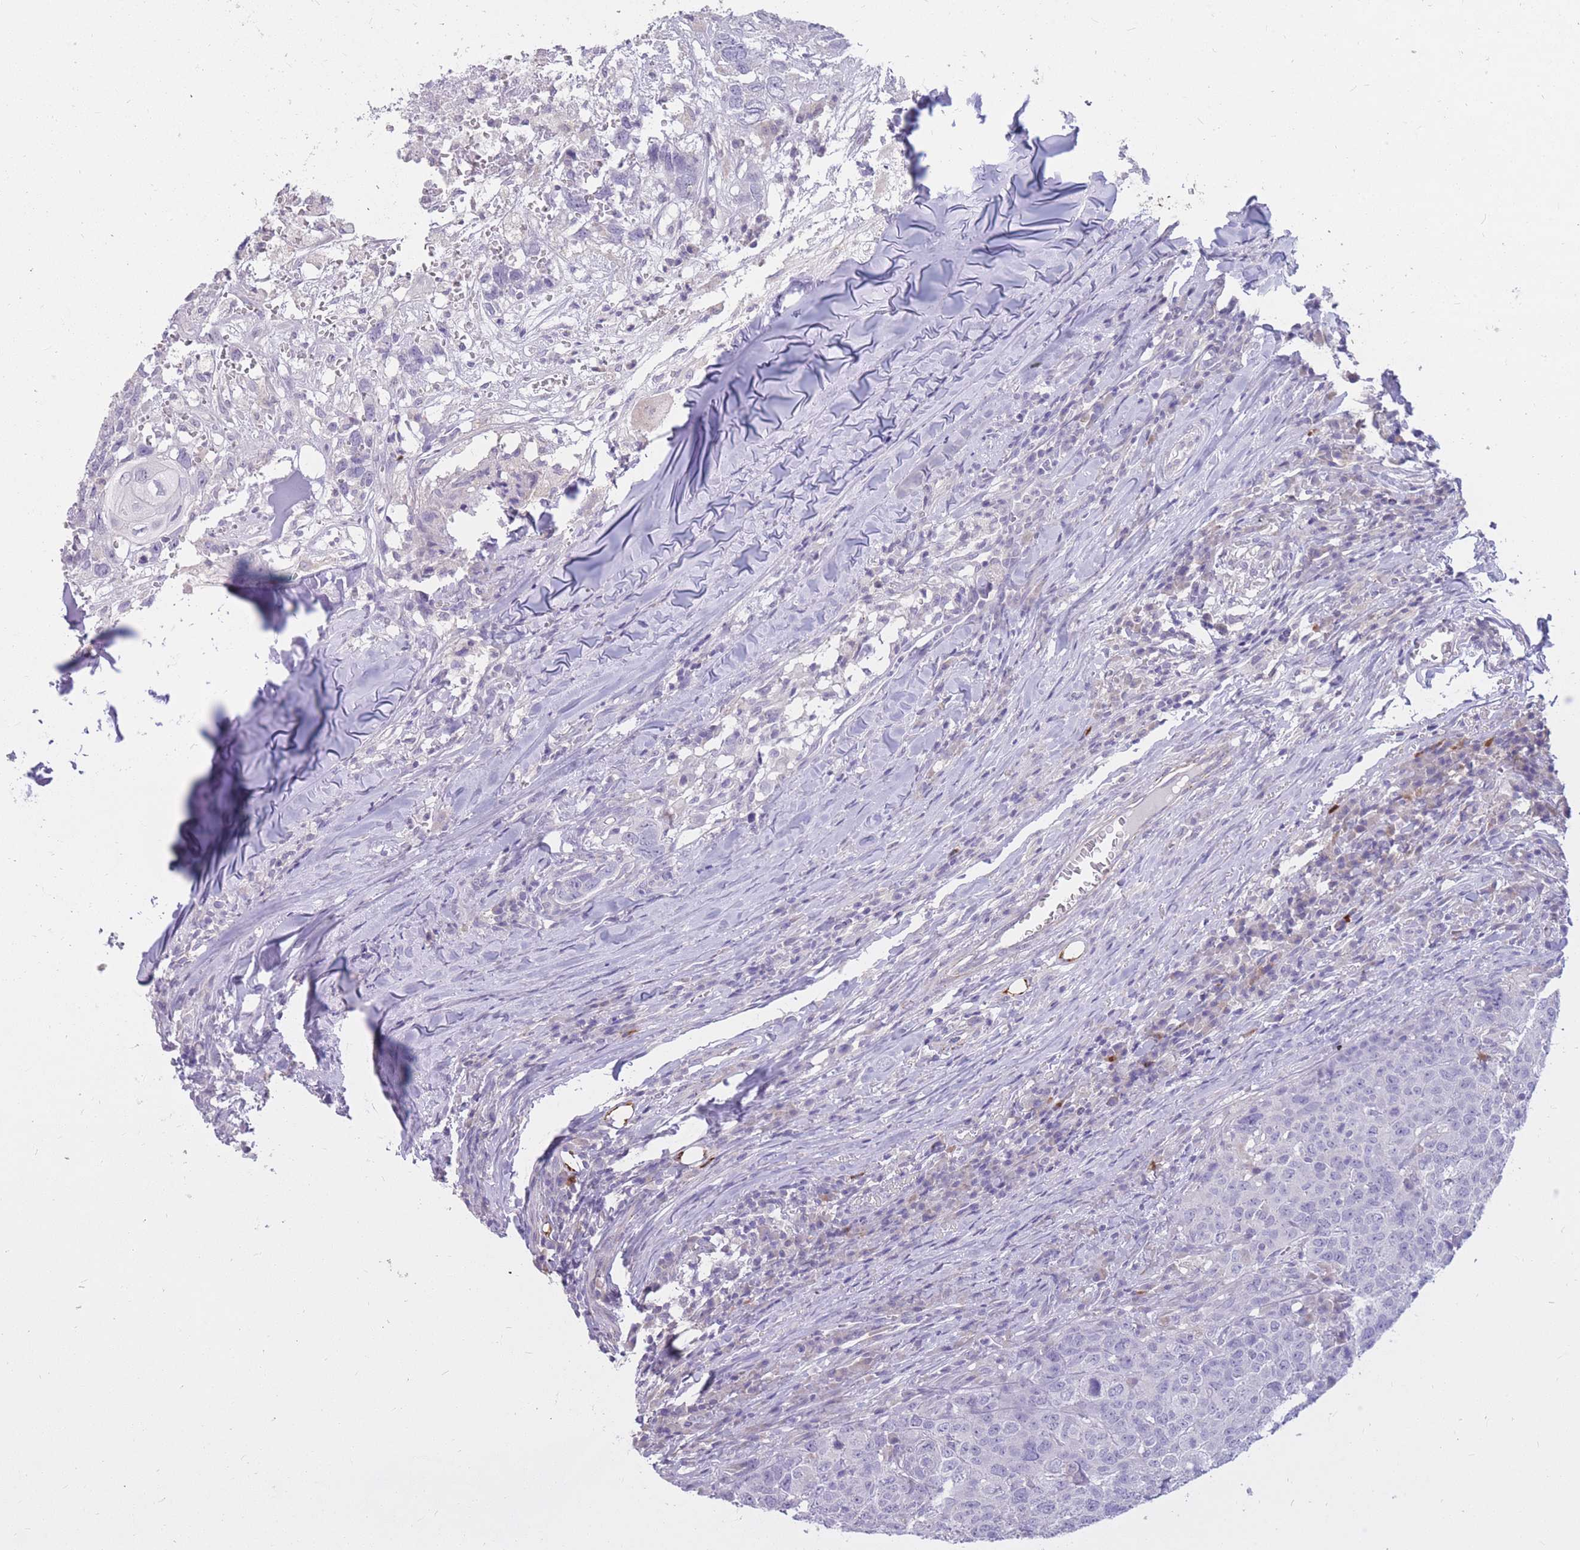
{"staining": {"intensity": "negative", "quantity": "none", "location": "none"}, "tissue": "head and neck cancer", "cell_type": "Tumor cells", "image_type": "cancer", "snomed": [{"axis": "morphology", "description": "Normal tissue, NOS"}, {"axis": "morphology", "description": "Squamous cell carcinoma, NOS"}, {"axis": "topography", "description": "Skeletal muscle"}, {"axis": "topography", "description": "Vascular tissue"}, {"axis": "topography", "description": "Peripheral nerve tissue"}, {"axis": "topography", "description": "Head-Neck"}], "caption": "Tumor cells show no significant protein expression in head and neck squamous cell carcinoma. (Brightfield microscopy of DAB IHC at high magnification).", "gene": "RNF170", "patient": {"sex": "male", "age": 66}}